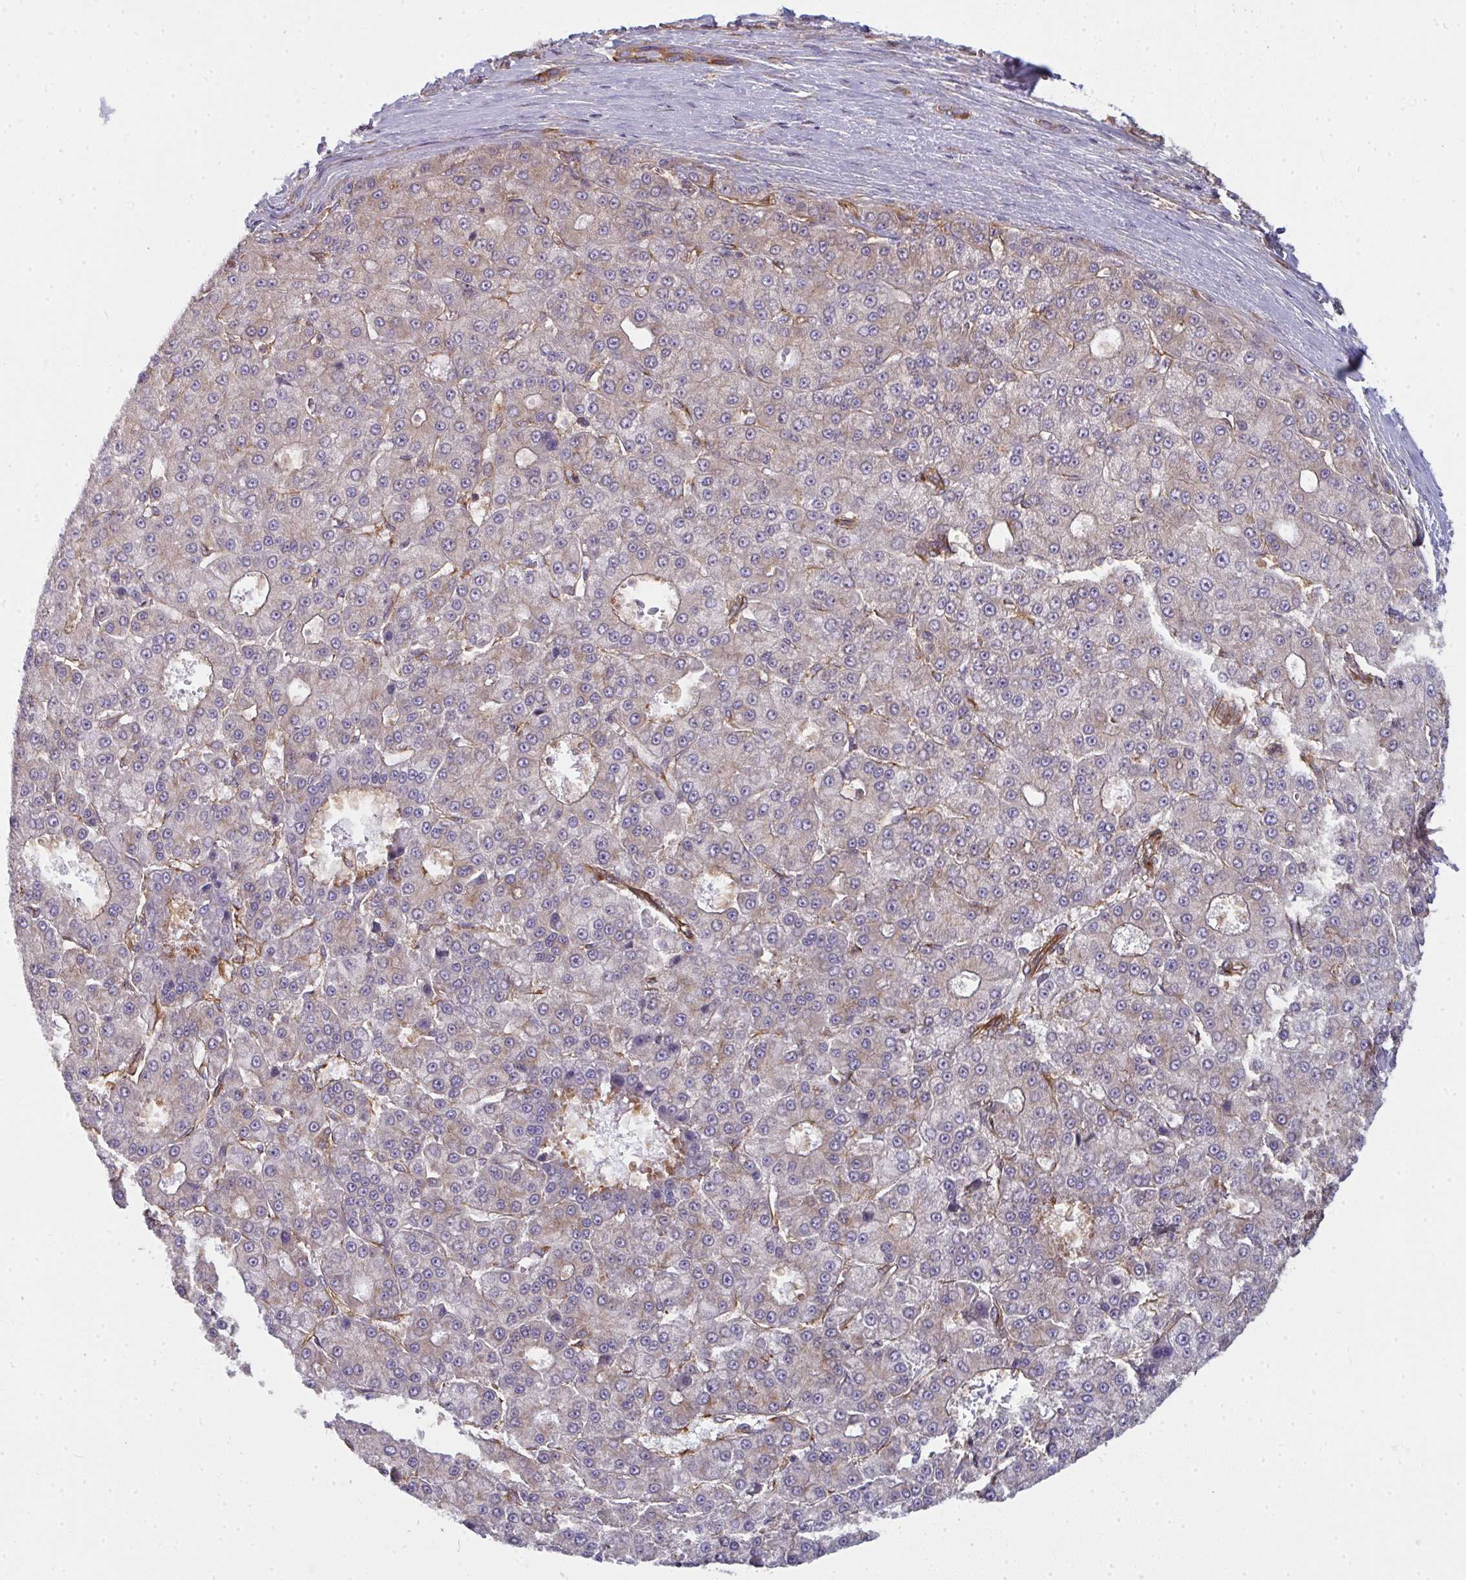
{"staining": {"intensity": "weak", "quantity": "<25%", "location": "cytoplasmic/membranous"}, "tissue": "liver cancer", "cell_type": "Tumor cells", "image_type": "cancer", "snomed": [{"axis": "morphology", "description": "Carcinoma, Hepatocellular, NOS"}, {"axis": "topography", "description": "Liver"}], "caption": "Human liver hepatocellular carcinoma stained for a protein using immunohistochemistry (IHC) demonstrates no expression in tumor cells.", "gene": "DYNC1I2", "patient": {"sex": "male", "age": 70}}